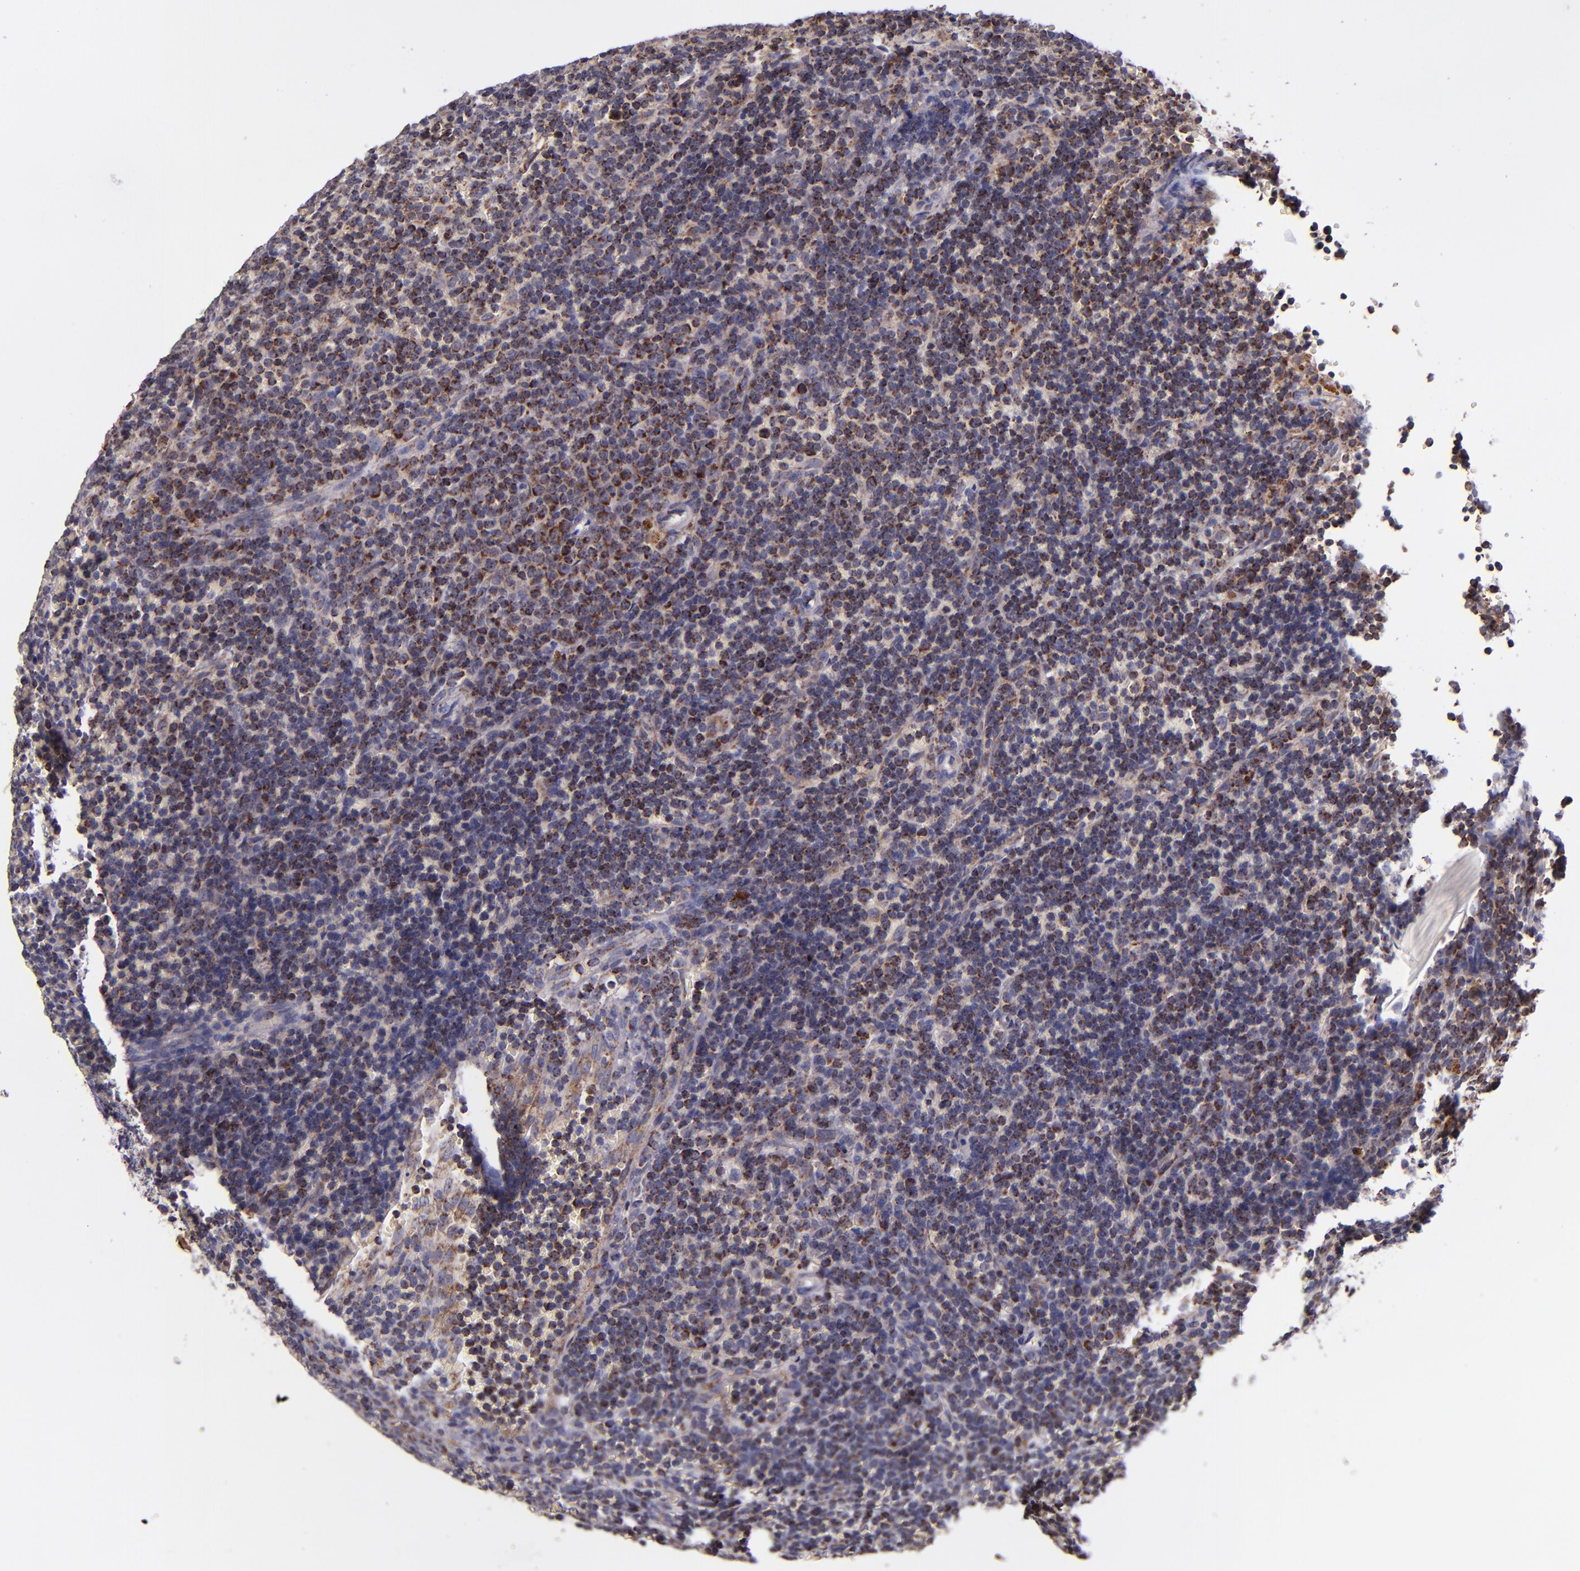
{"staining": {"intensity": "moderate", "quantity": "<25%", "location": "cytoplasmic/membranous"}, "tissue": "lymphoma", "cell_type": "Tumor cells", "image_type": "cancer", "snomed": [{"axis": "morphology", "description": "Malignant lymphoma, non-Hodgkin's type, Low grade"}, {"axis": "topography", "description": "Spleen"}], "caption": "A photomicrograph of malignant lymphoma, non-Hodgkin's type (low-grade) stained for a protein shows moderate cytoplasmic/membranous brown staining in tumor cells.", "gene": "SHC1", "patient": {"sex": "male", "age": 80}}